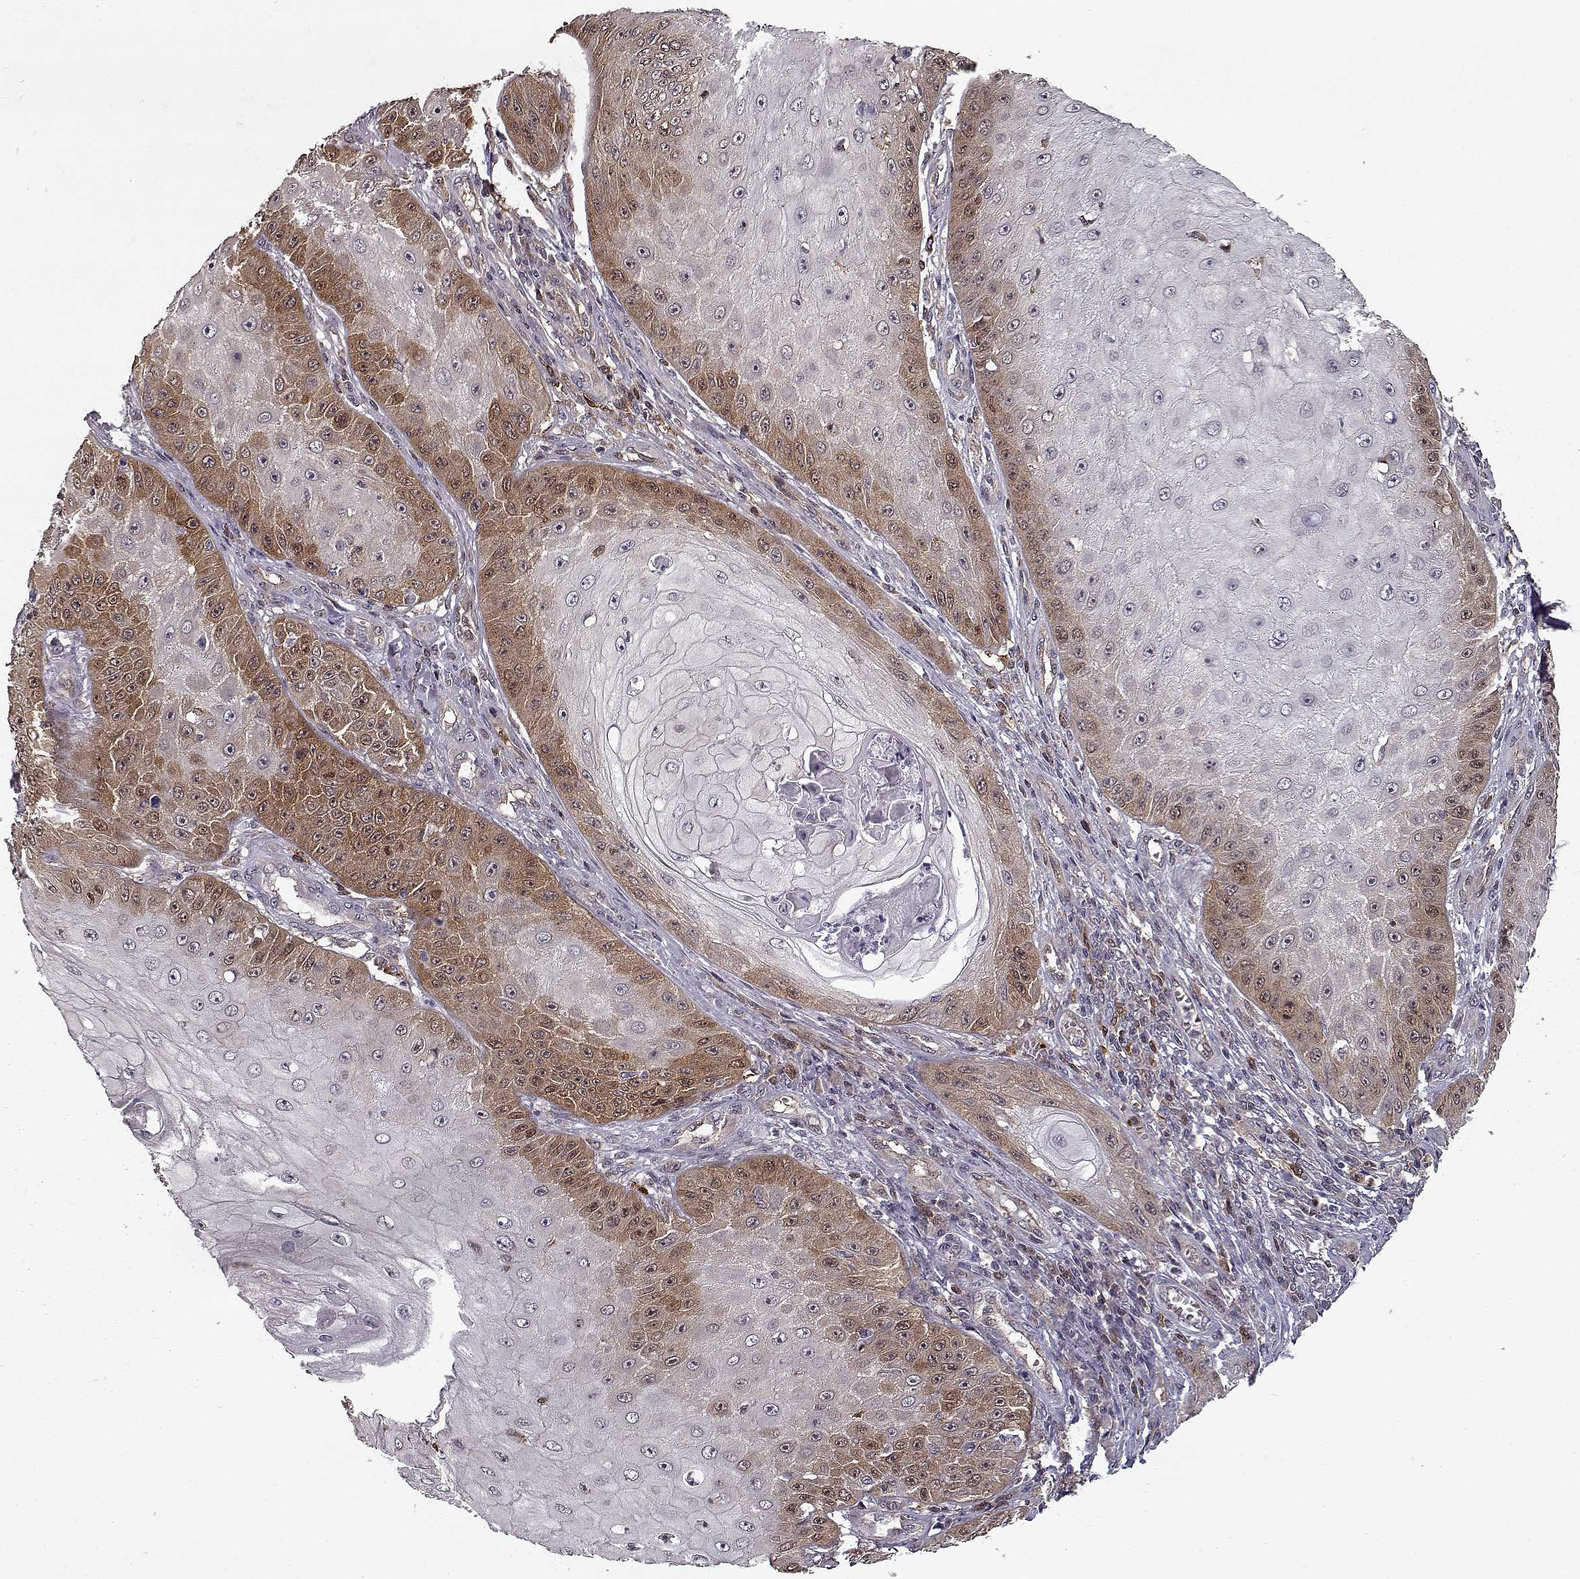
{"staining": {"intensity": "strong", "quantity": "25%-75%", "location": "cytoplasmic/membranous"}, "tissue": "skin cancer", "cell_type": "Tumor cells", "image_type": "cancer", "snomed": [{"axis": "morphology", "description": "Squamous cell carcinoma, NOS"}, {"axis": "topography", "description": "Skin"}], "caption": "IHC micrograph of neoplastic tissue: human skin squamous cell carcinoma stained using IHC displays high levels of strong protein expression localized specifically in the cytoplasmic/membranous of tumor cells, appearing as a cytoplasmic/membranous brown color.", "gene": "RANBP1", "patient": {"sex": "male", "age": 70}}